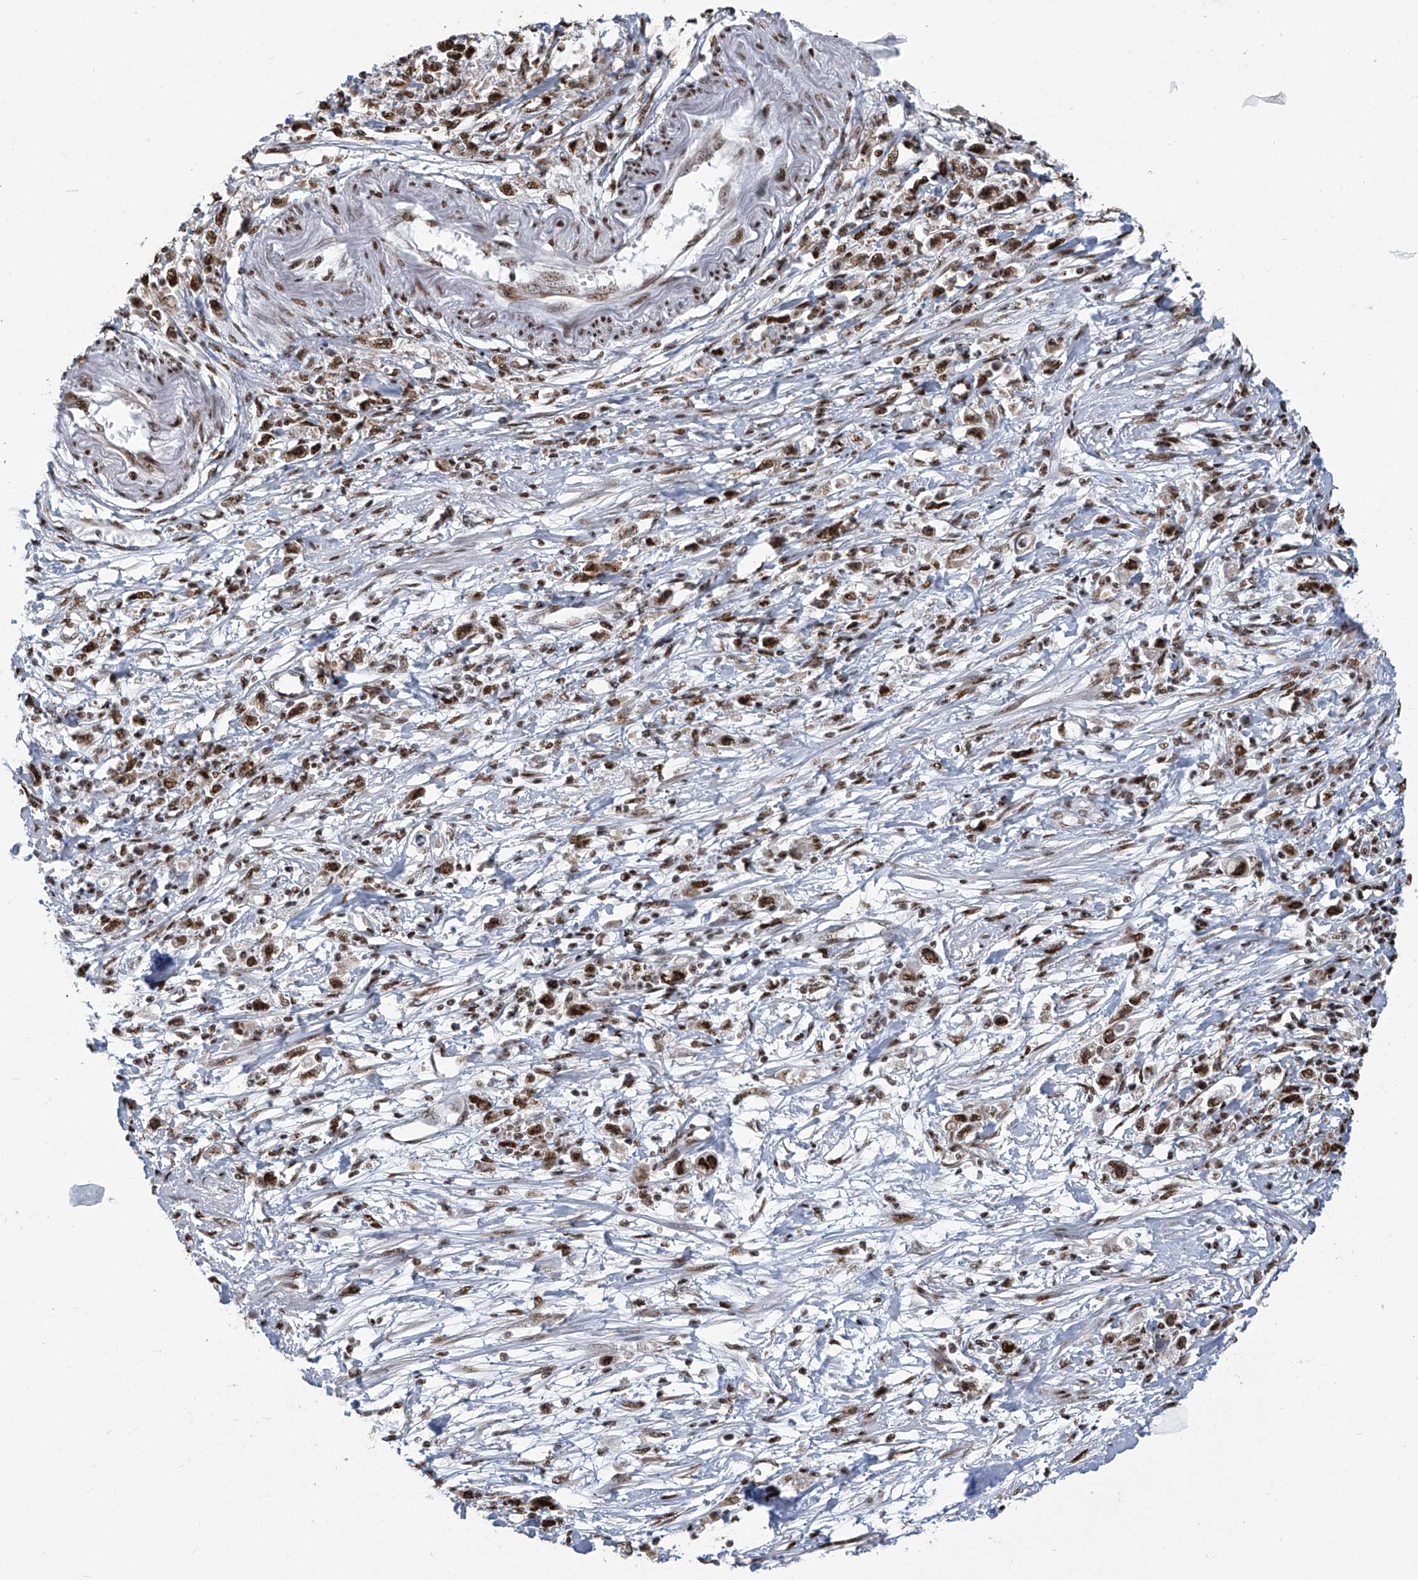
{"staining": {"intensity": "moderate", "quantity": ">75%", "location": "cytoplasmic/membranous,nuclear"}, "tissue": "stomach cancer", "cell_type": "Tumor cells", "image_type": "cancer", "snomed": [{"axis": "morphology", "description": "Adenocarcinoma, NOS"}, {"axis": "topography", "description": "Stomach"}], "caption": "Stomach adenocarcinoma tissue demonstrates moderate cytoplasmic/membranous and nuclear positivity in about >75% of tumor cells, visualized by immunohistochemistry.", "gene": "APLF", "patient": {"sex": "female", "age": 59}}